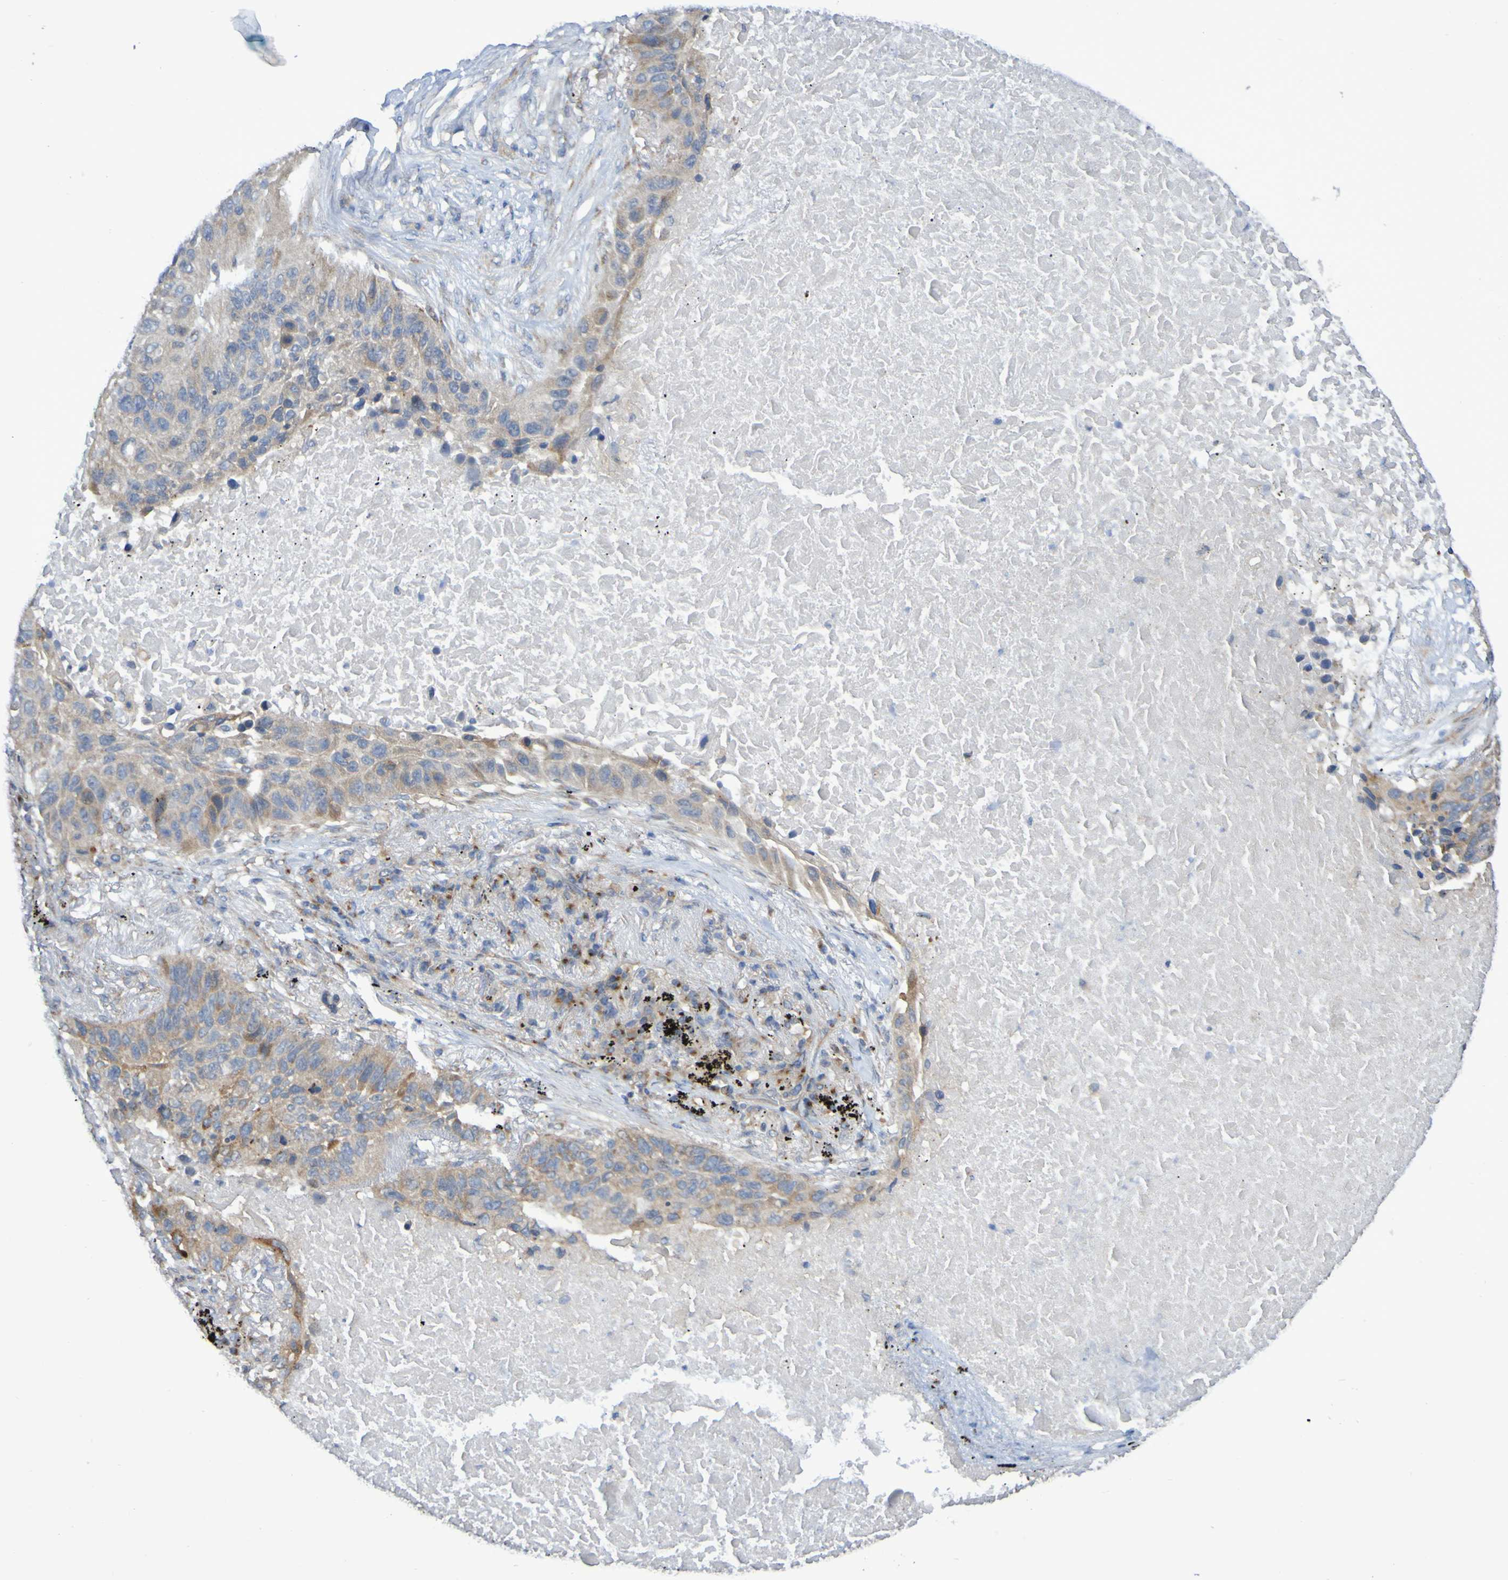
{"staining": {"intensity": "moderate", "quantity": ">75%", "location": "cytoplasmic/membranous"}, "tissue": "lung cancer", "cell_type": "Tumor cells", "image_type": "cancer", "snomed": [{"axis": "morphology", "description": "Squamous cell carcinoma, NOS"}, {"axis": "topography", "description": "Lung"}], "caption": "Lung squamous cell carcinoma stained with a brown dye reveals moderate cytoplasmic/membranous positive staining in approximately >75% of tumor cells.", "gene": "LMBRD2", "patient": {"sex": "male", "age": 57}}